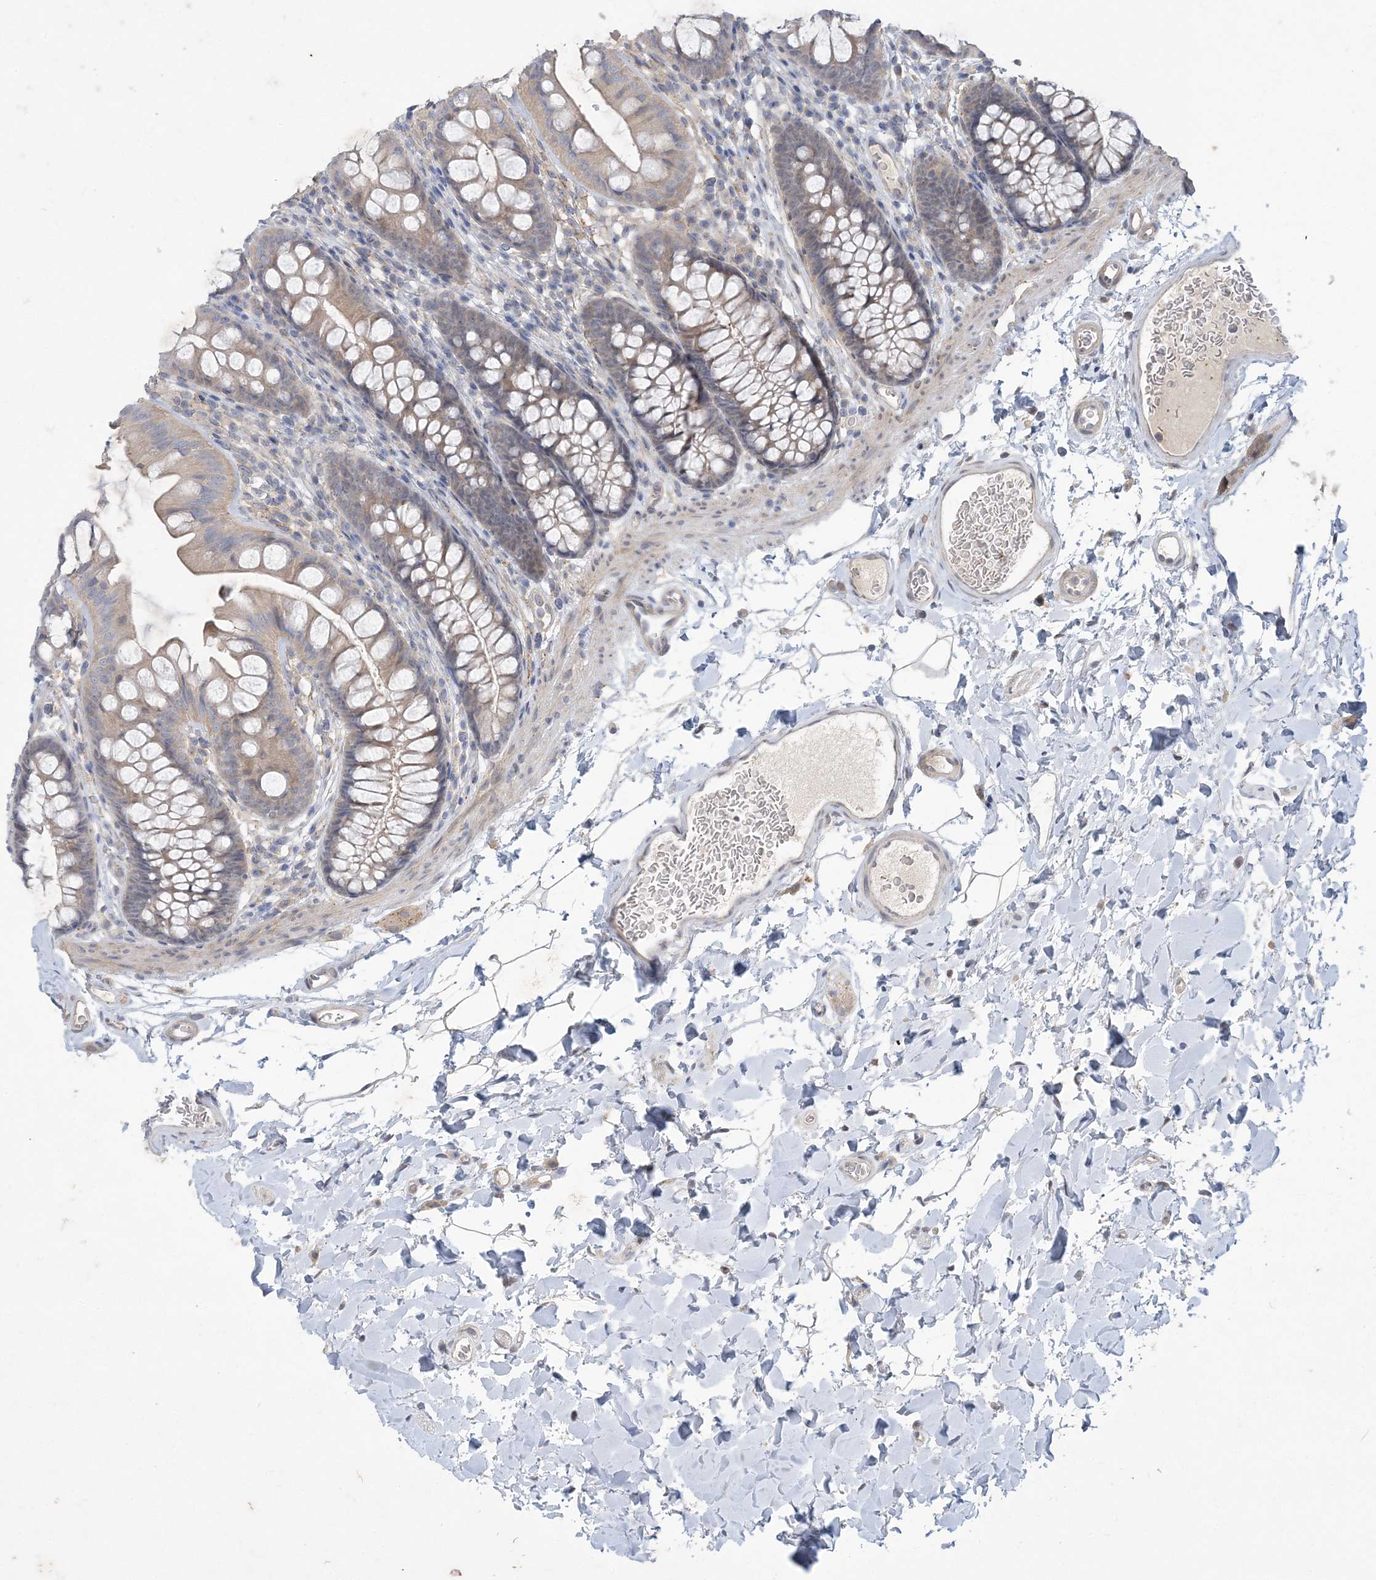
{"staining": {"intensity": "negative", "quantity": "none", "location": "none"}, "tissue": "colon", "cell_type": "Endothelial cells", "image_type": "normal", "snomed": [{"axis": "morphology", "description": "Normal tissue, NOS"}, {"axis": "topography", "description": "Colon"}], "caption": "IHC of normal colon shows no staining in endothelial cells.", "gene": "ANKRD35", "patient": {"sex": "female", "age": 62}}